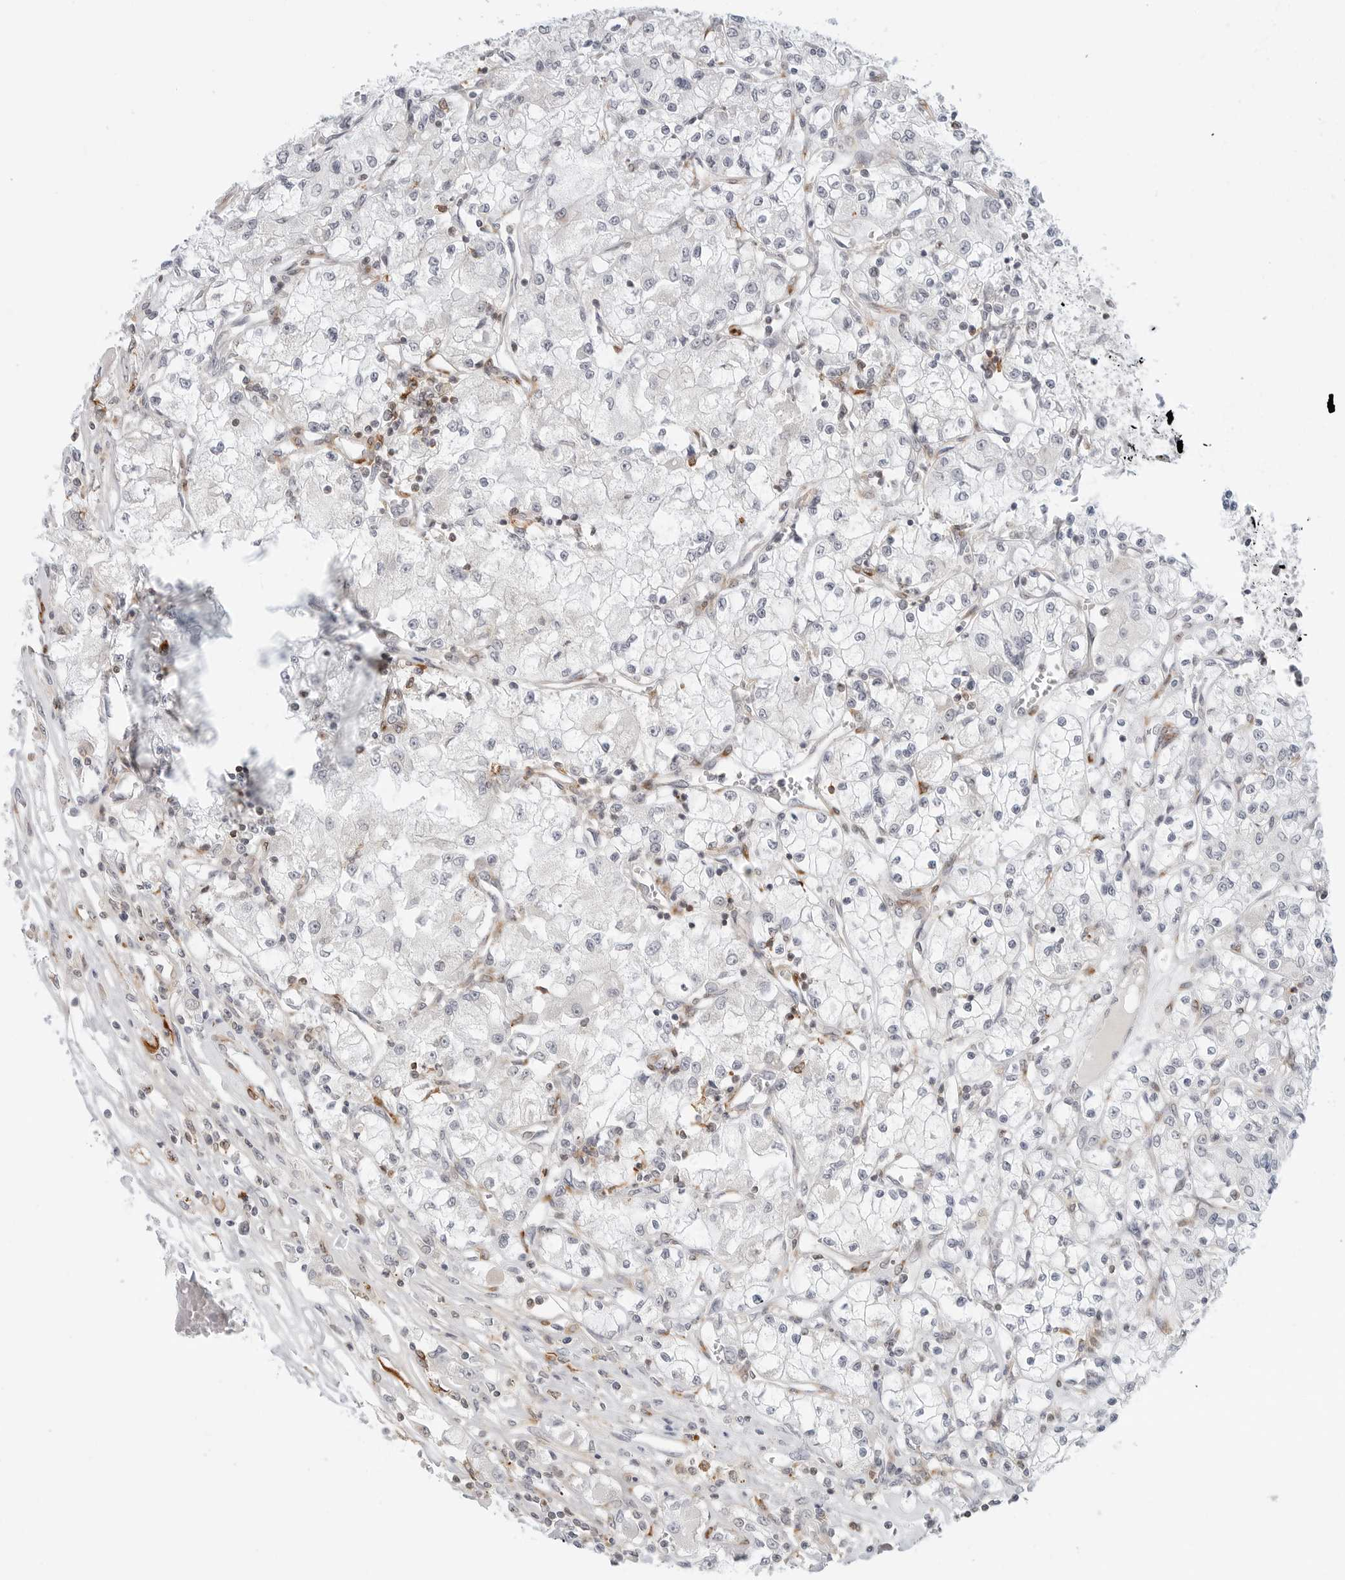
{"staining": {"intensity": "negative", "quantity": "none", "location": "none"}, "tissue": "renal cancer", "cell_type": "Tumor cells", "image_type": "cancer", "snomed": [{"axis": "morphology", "description": "Adenocarcinoma, NOS"}, {"axis": "topography", "description": "Kidney"}], "caption": "Immunohistochemistry (IHC) micrograph of neoplastic tissue: adenocarcinoma (renal) stained with DAB shows no significant protein expression in tumor cells.", "gene": "C1QTNF1", "patient": {"sex": "female", "age": 59}}